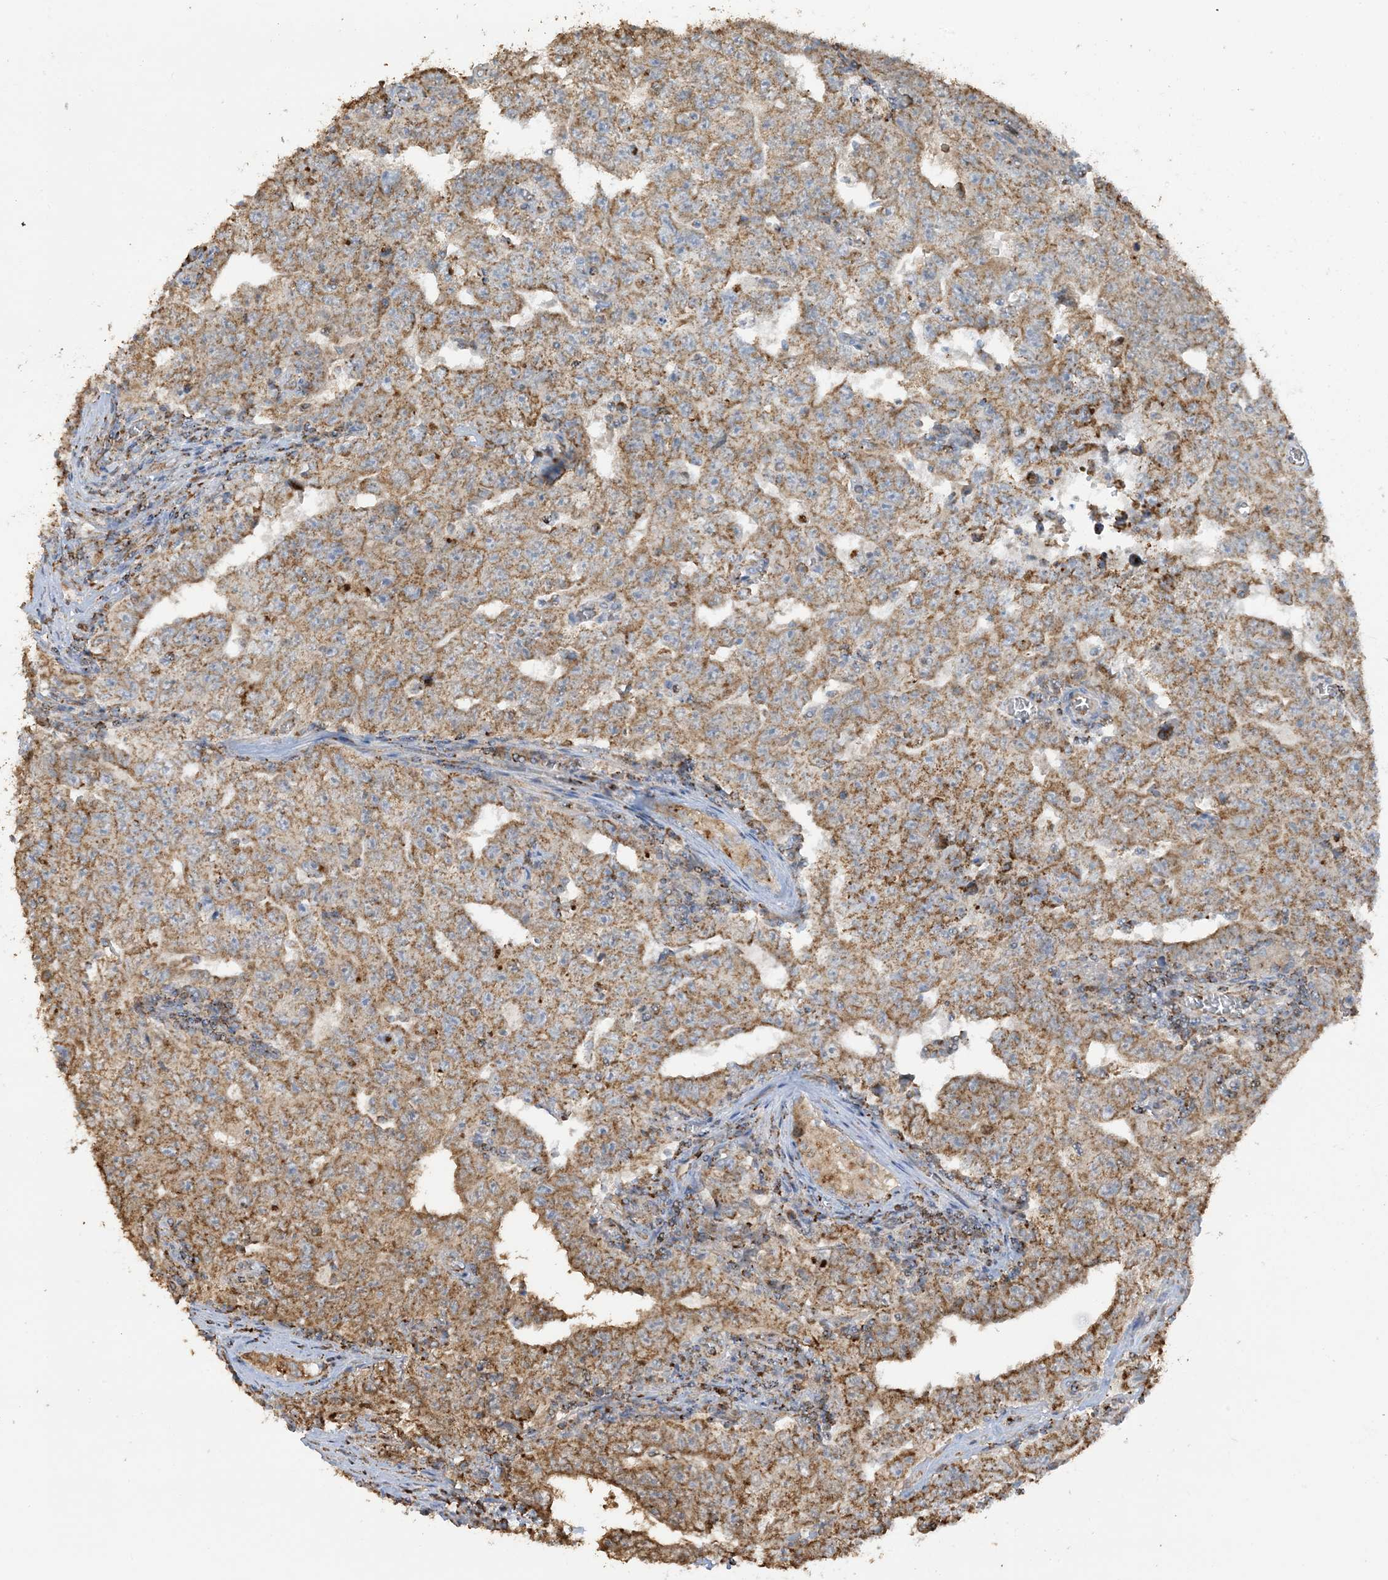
{"staining": {"intensity": "moderate", "quantity": ">75%", "location": "cytoplasmic/membranous"}, "tissue": "testis cancer", "cell_type": "Tumor cells", "image_type": "cancer", "snomed": [{"axis": "morphology", "description": "Carcinoma, Embryonal, NOS"}, {"axis": "topography", "description": "Testis"}], "caption": "High-magnification brightfield microscopy of testis cancer stained with DAB (3,3'-diaminobenzidine) (brown) and counterstained with hematoxylin (blue). tumor cells exhibit moderate cytoplasmic/membranous positivity is identified in about>75% of cells.", "gene": "AGA", "patient": {"sex": "male", "age": 26}}